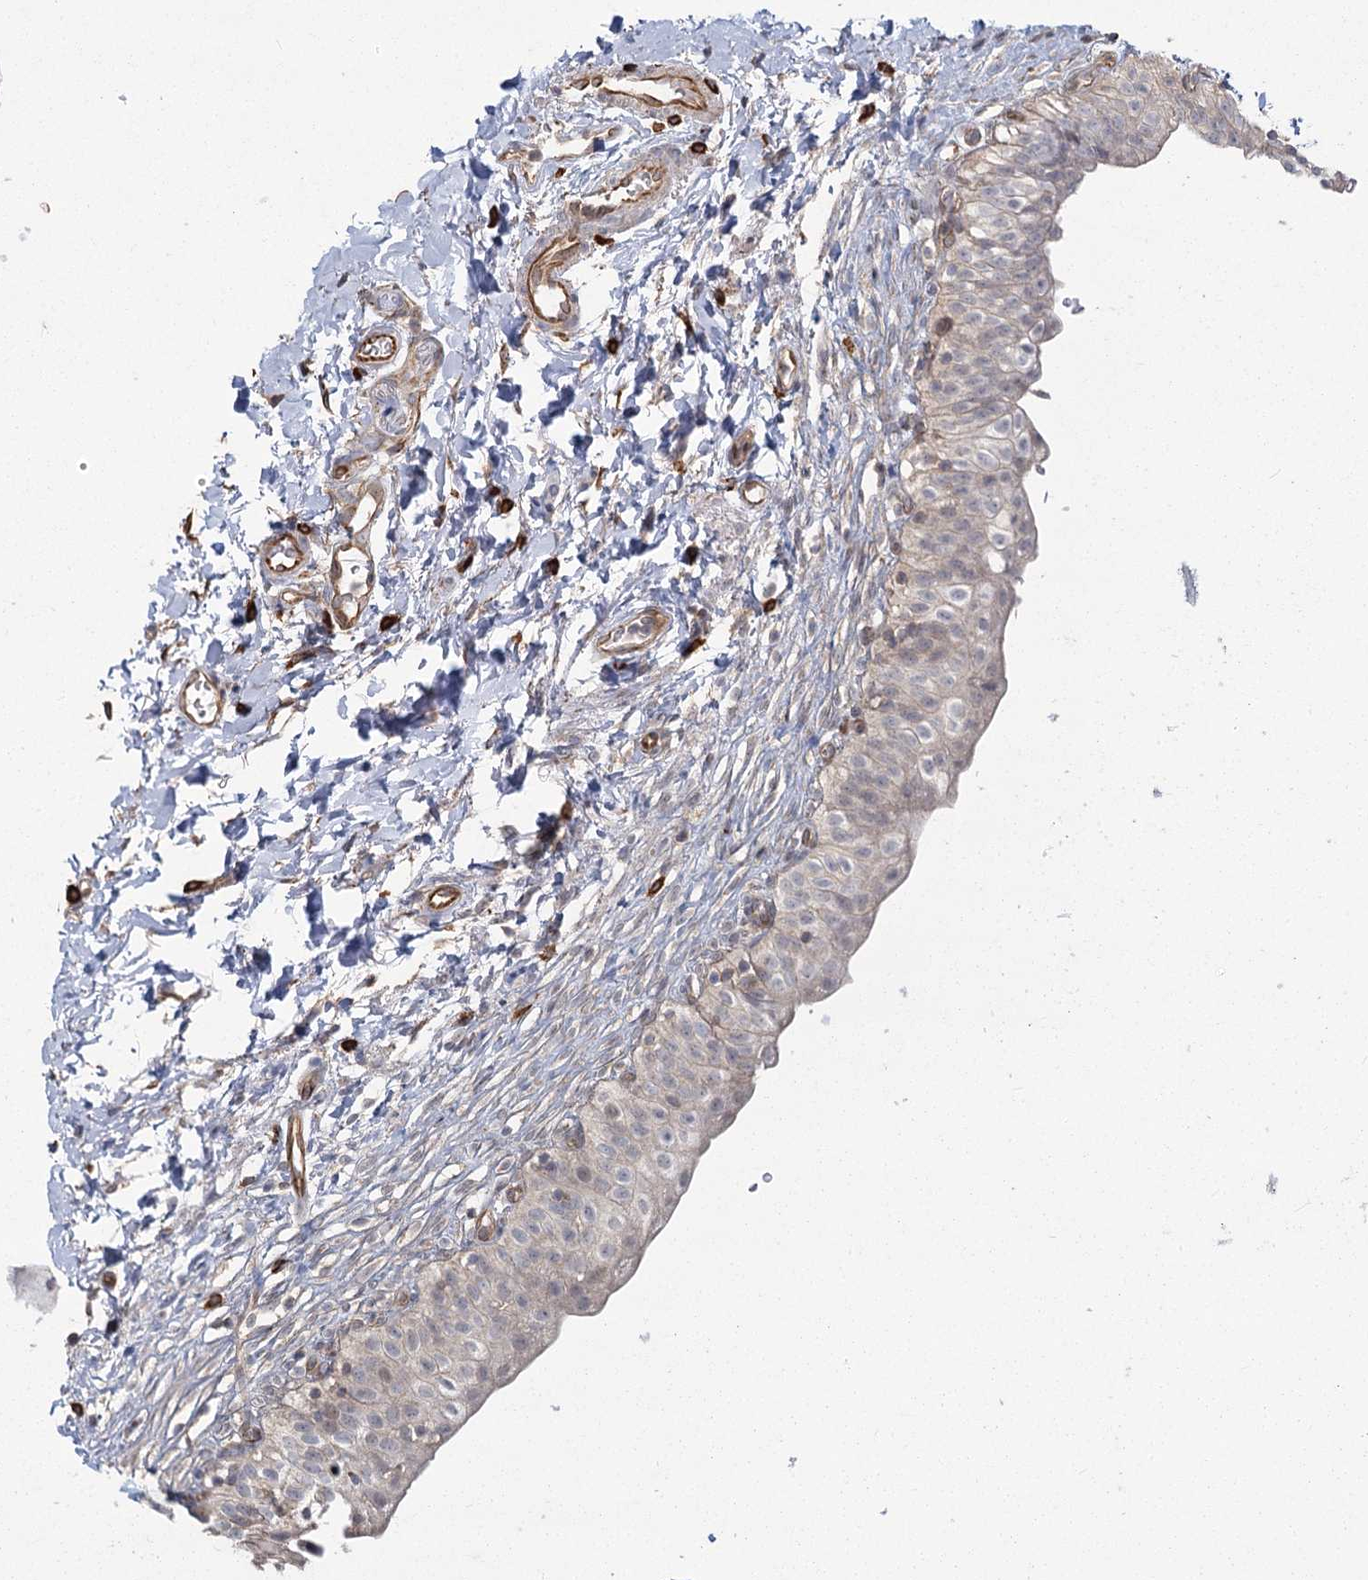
{"staining": {"intensity": "strong", "quantity": "<25%", "location": "cytoplasmic/membranous"}, "tissue": "urinary bladder", "cell_type": "Urothelial cells", "image_type": "normal", "snomed": [{"axis": "morphology", "description": "Normal tissue, NOS"}, {"axis": "topography", "description": "Urinary bladder"}], "caption": "Strong cytoplasmic/membranous protein expression is present in approximately <25% of urothelial cells in urinary bladder.", "gene": "AP2M1", "patient": {"sex": "male", "age": 55}}